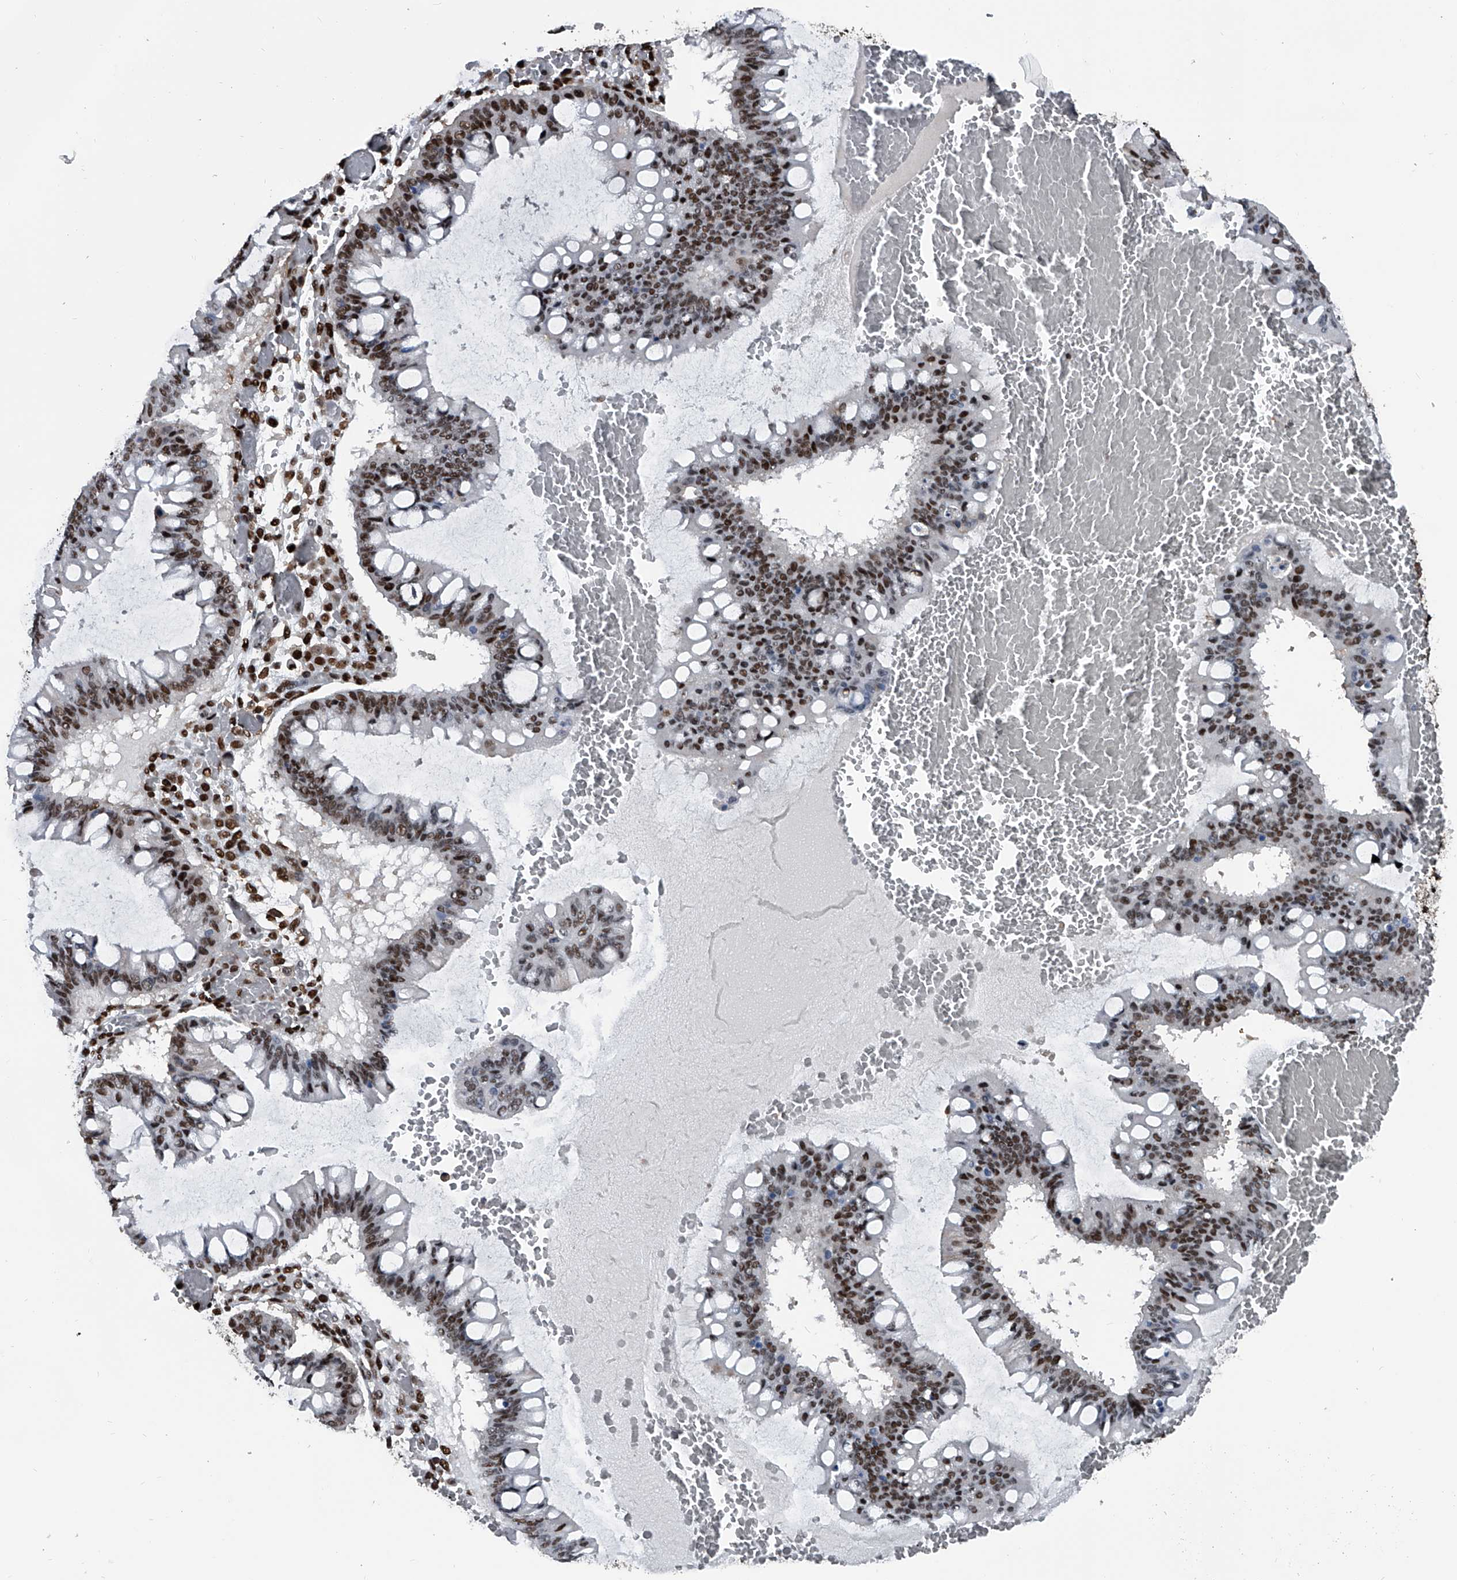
{"staining": {"intensity": "strong", "quantity": "25%-75%", "location": "nuclear"}, "tissue": "ovarian cancer", "cell_type": "Tumor cells", "image_type": "cancer", "snomed": [{"axis": "morphology", "description": "Cystadenocarcinoma, mucinous, NOS"}, {"axis": "topography", "description": "Ovary"}], "caption": "Mucinous cystadenocarcinoma (ovarian) tissue reveals strong nuclear staining in approximately 25%-75% of tumor cells, visualized by immunohistochemistry.", "gene": "FKBP5", "patient": {"sex": "female", "age": 73}}